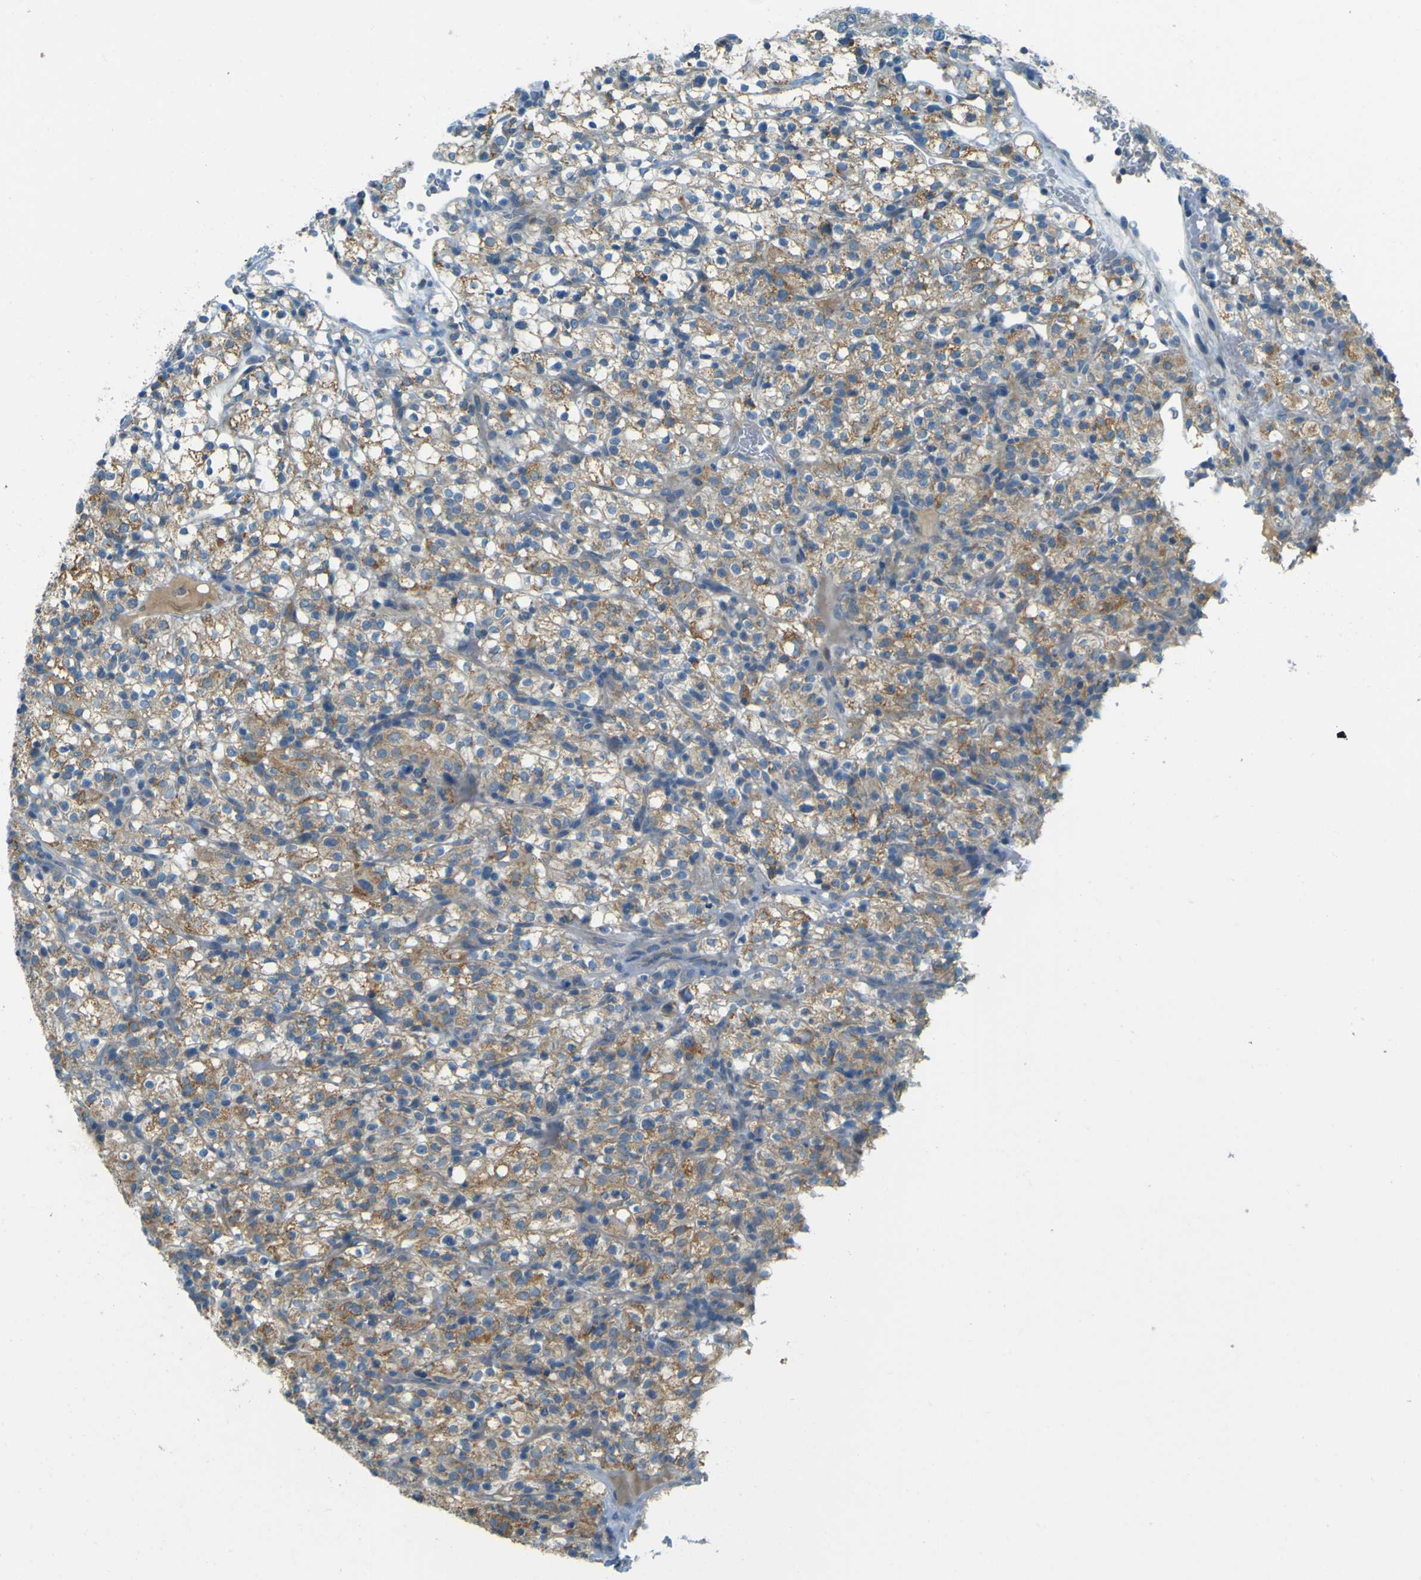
{"staining": {"intensity": "moderate", "quantity": ">75%", "location": "cytoplasmic/membranous"}, "tissue": "renal cancer", "cell_type": "Tumor cells", "image_type": "cancer", "snomed": [{"axis": "morphology", "description": "Normal tissue, NOS"}, {"axis": "morphology", "description": "Adenocarcinoma, NOS"}, {"axis": "topography", "description": "Kidney"}], "caption": "Brown immunohistochemical staining in human renal adenocarcinoma shows moderate cytoplasmic/membranous expression in about >75% of tumor cells.", "gene": "FKTN", "patient": {"sex": "female", "age": 72}}